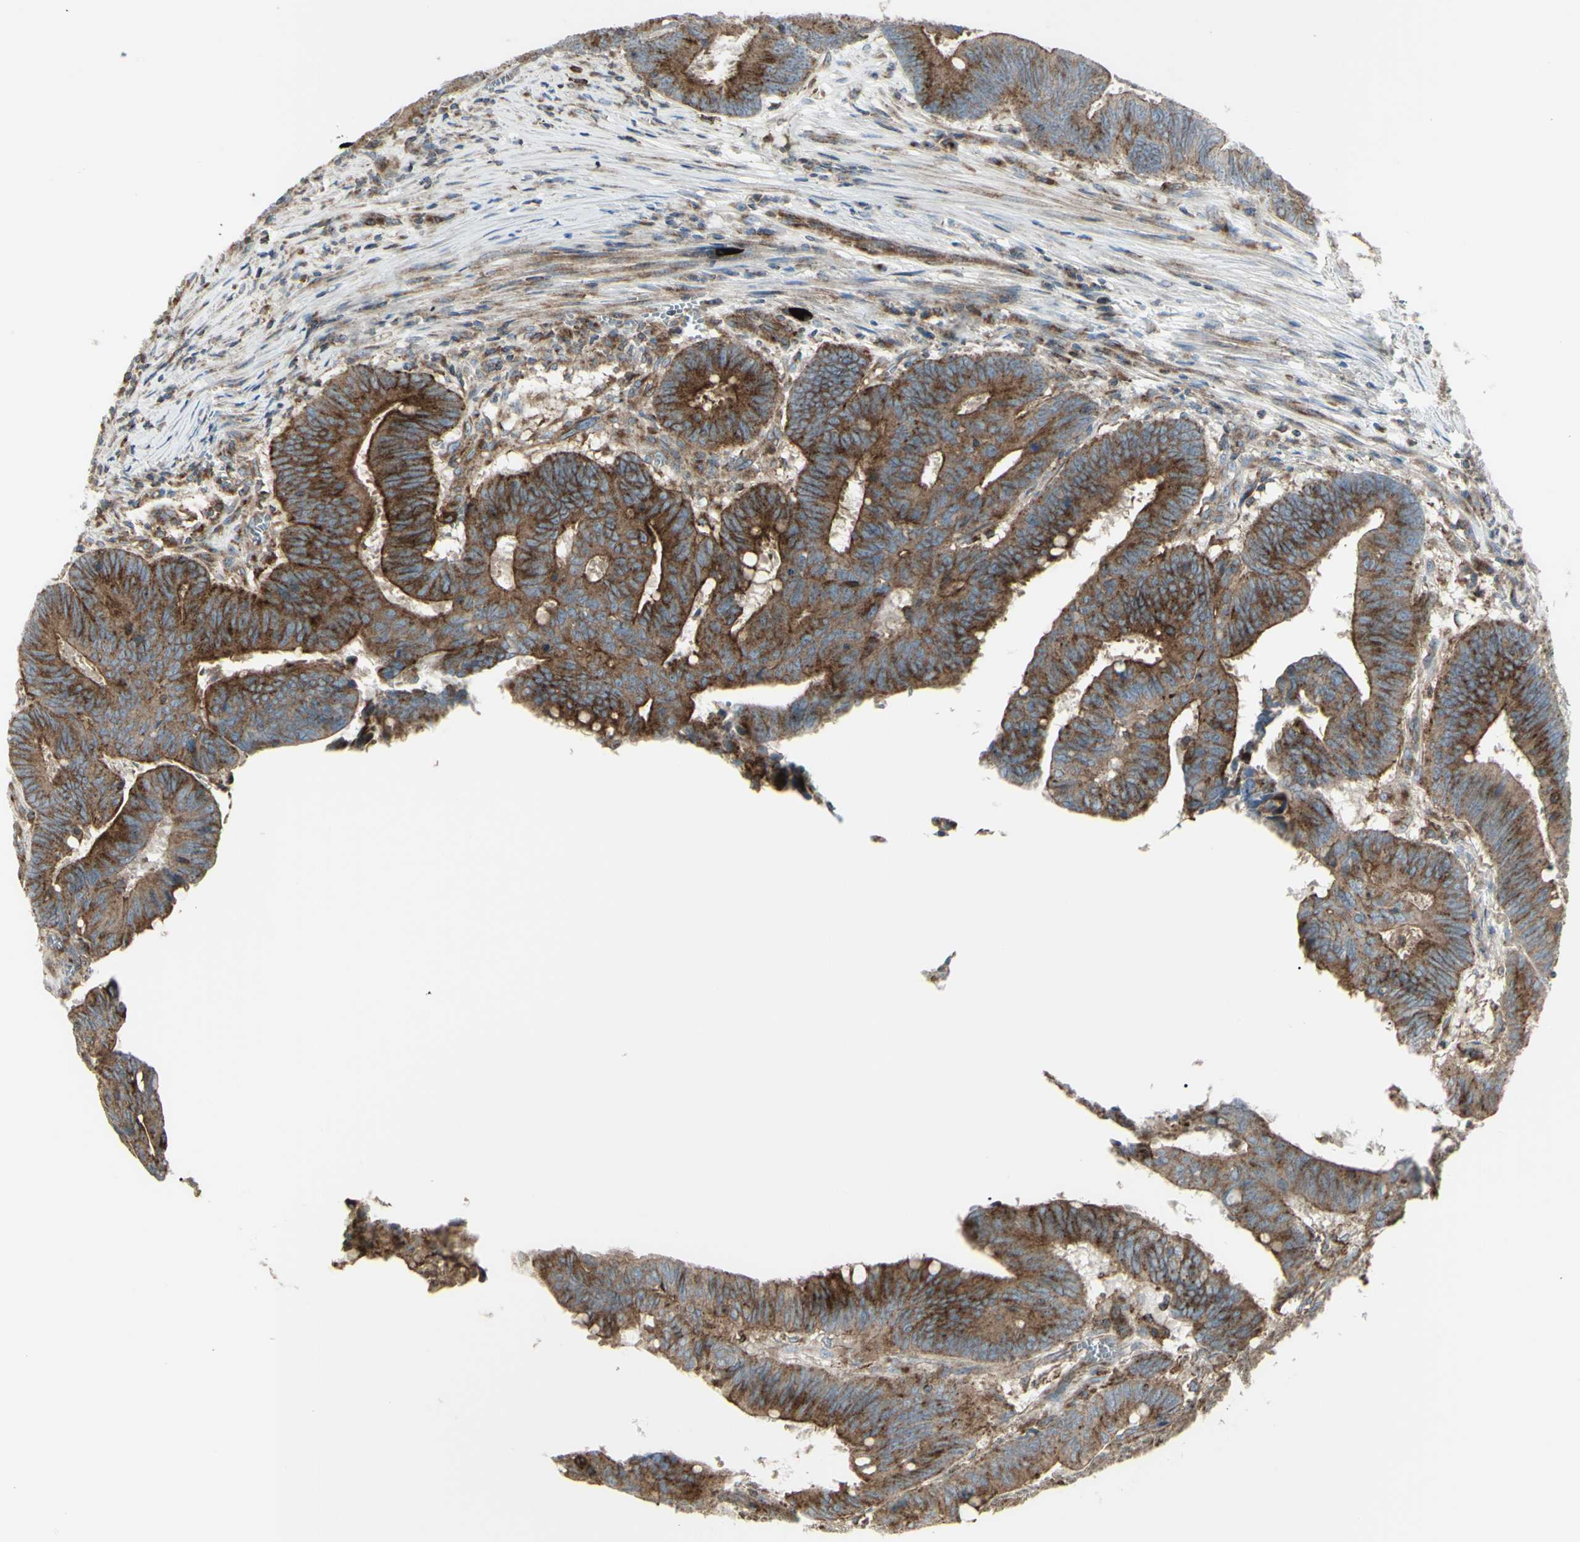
{"staining": {"intensity": "strong", "quantity": ">75%", "location": "cytoplasmic/membranous"}, "tissue": "colorectal cancer", "cell_type": "Tumor cells", "image_type": "cancer", "snomed": [{"axis": "morphology", "description": "Adenocarcinoma, NOS"}, {"axis": "topography", "description": "Colon"}], "caption": "High-magnification brightfield microscopy of colorectal adenocarcinoma stained with DAB (brown) and counterstained with hematoxylin (blue). tumor cells exhibit strong cytoplasmic/membranous staining is appreciated in approximately>75% of cells.", "gene": "NAPA", "patient": {"sex": "male", "age": 45}}